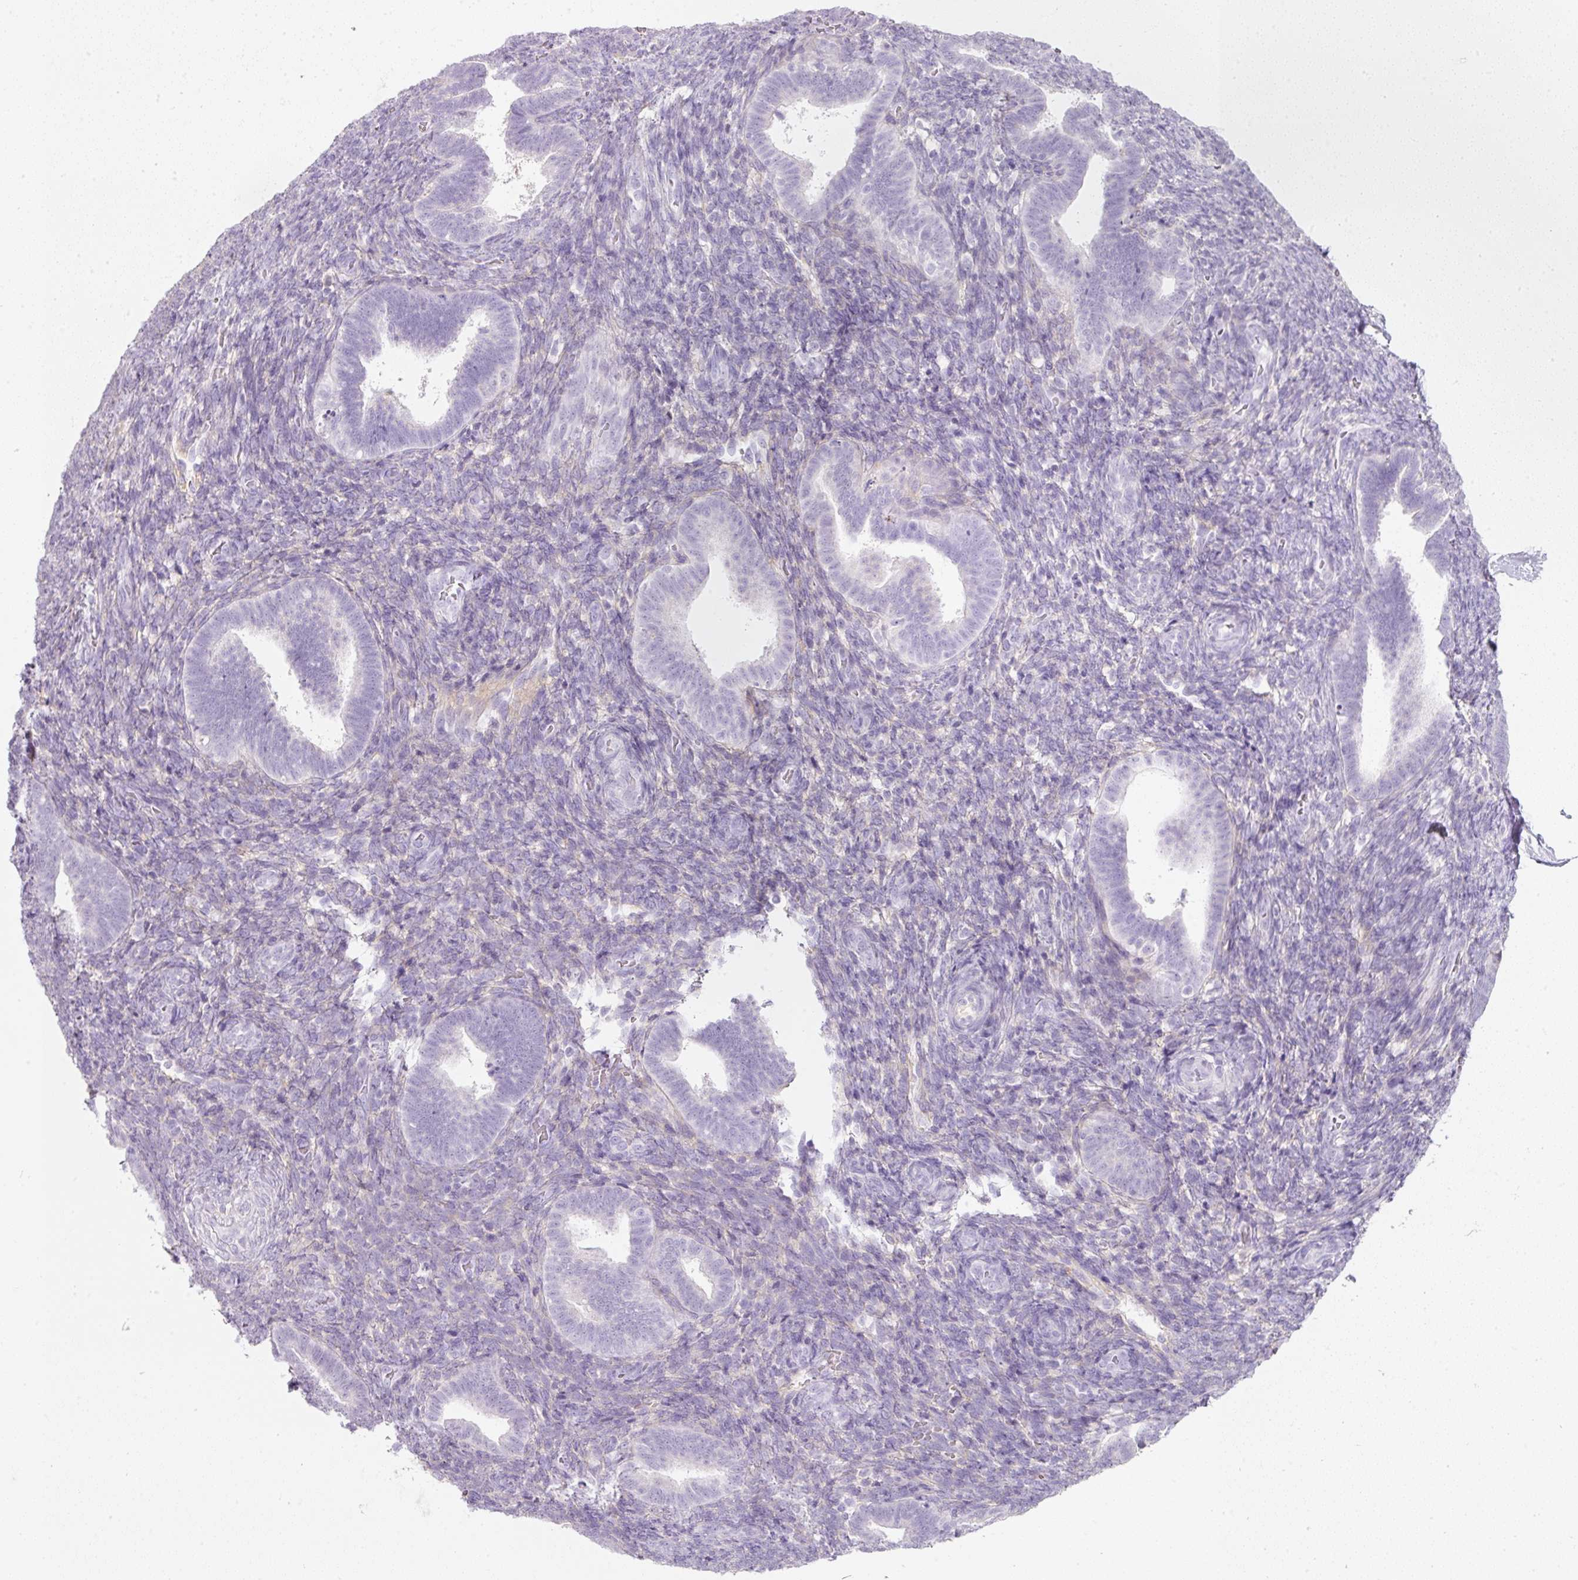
{"staining": {"intensity": "negative", "quantity": "none", "location": "none"}, "tissue": "endometrium", "cell_type": "Cells in endometrial stroma", "image_type": "normal", "snomed": [{"axis": "morphology", "description": "Normal tissue, NOS"}, {"axis": "topography", "description": "Endometrium"}], "caption": "This is a histopathology image of immunohistochemistry staining of benign endometrium, which shows no positivity in cells in endometrial stroma. Nuclei are stained in blue.", "gene": "DNM1", "patient": {"sex": "female", "age": 34}}